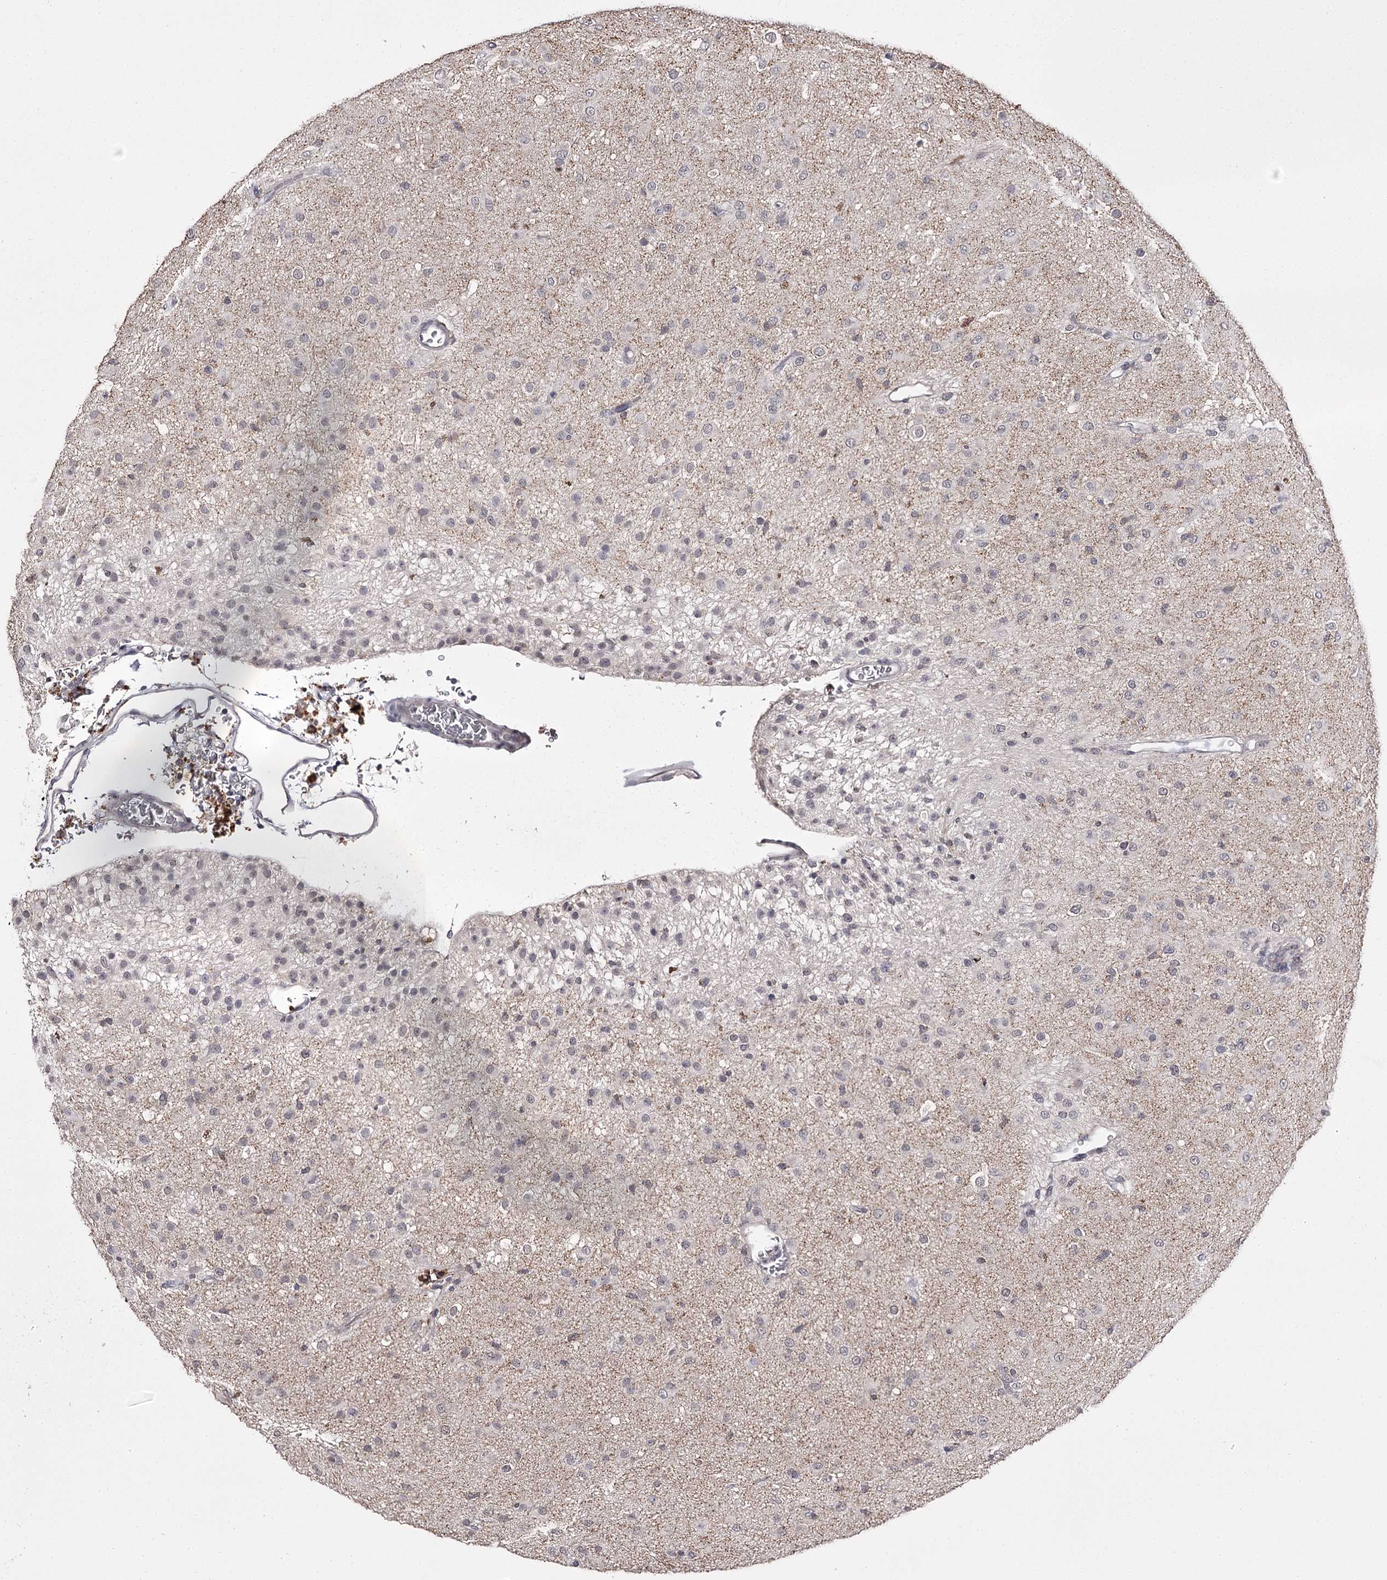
{"staining": {"intensity": "negative", "quantity": "none", "location": "none"}, "tissue": "glioma", "cell_type": "Tumor cells", "image_type": "cancer", "snomed": [{"axis": "morphology", "description": "Glioma, malignant, Low grade"}, {"axis": "topography", "description": "Brain"}], "caption": "Immunohistochemistry (IHC) of human malignant glioma (low-grade) reveals no positivity in tumor cells.", "gene": "SLC32A1", "patient": {"sex": "male", "age": 65}}